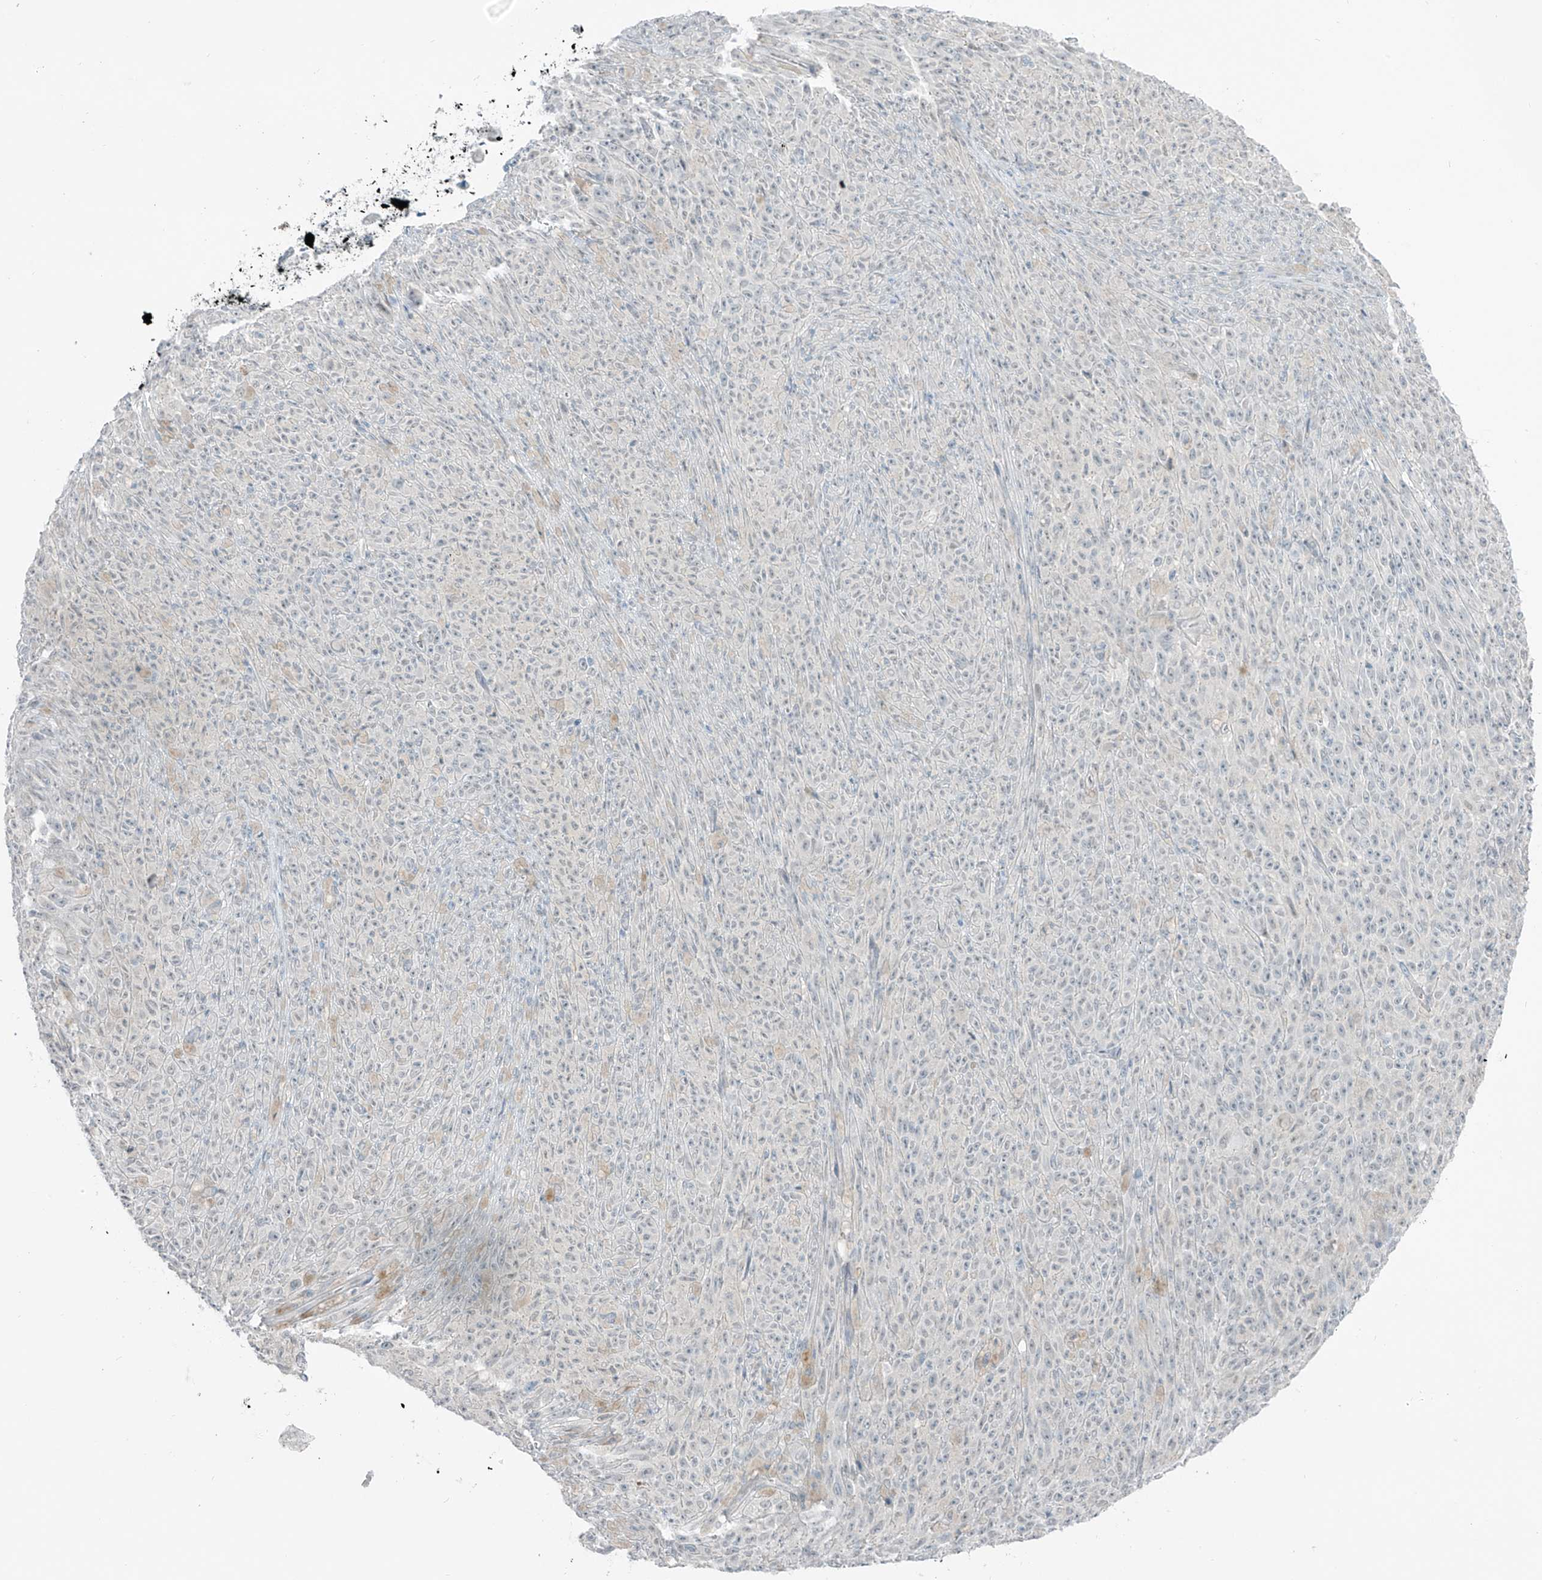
{"staining": {"intensity": "negative", "quantity": "none", "location": "none"}, "tissue": "melanoma", "cell_type": "Tumor cells", "image_type": "cancer", "snomed": [{"axis": "morphology", "description": "Malignant melanoma, NOS"}, {"axis": "topography", "description": "Skin"}], "caption": "Immunohistochemical staining of human melanoma shows no significant positivity in tumor cells.", "gene": "PRDM6", "patient": {"sex": "female", "age": 82}}